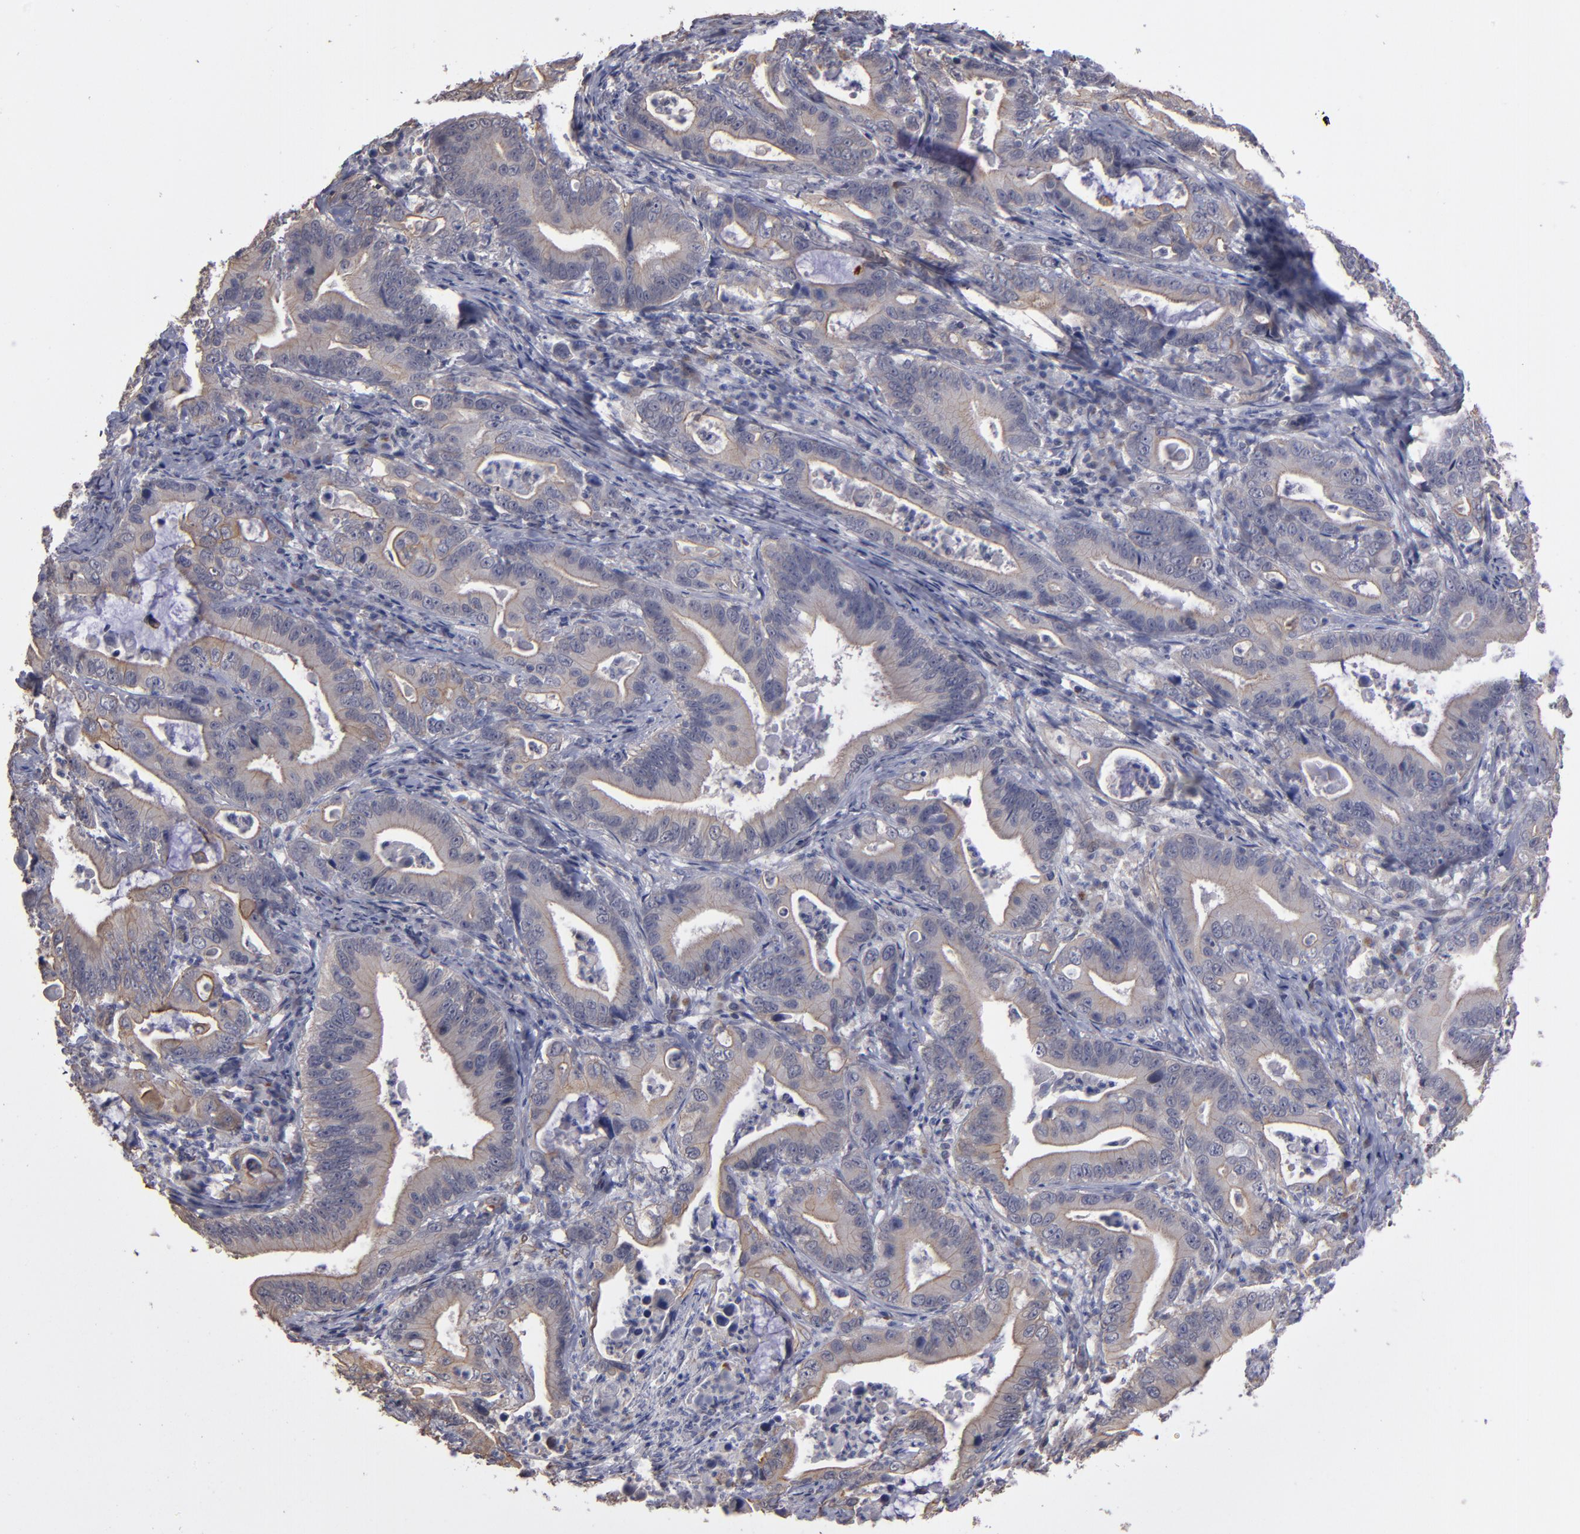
{"staining": {"intensity": "weak", "quantity": ">75%", "location": "cytoplasmic/membranous"}, "tissue": "stomach cancer", "cell_type": "Tumor cells", "image_type": "cancer", "snomed": [{"axis": "morphology", "description": "Adenocarcinoma, NOS"}, {"axis": "topography", "description": "Stomach, upper"}], "caption": "Immunohistochemistry (IHC) (DAB (3,3'-diaminobenzidine)) staining of stomach cancer (adenocarcinoma) shows weak cytoplasmic/membranous protein expression in approximately >75% of tumor cells.", "gene": "NDRG2", "patient": {"sex": "male", "age": 63}}